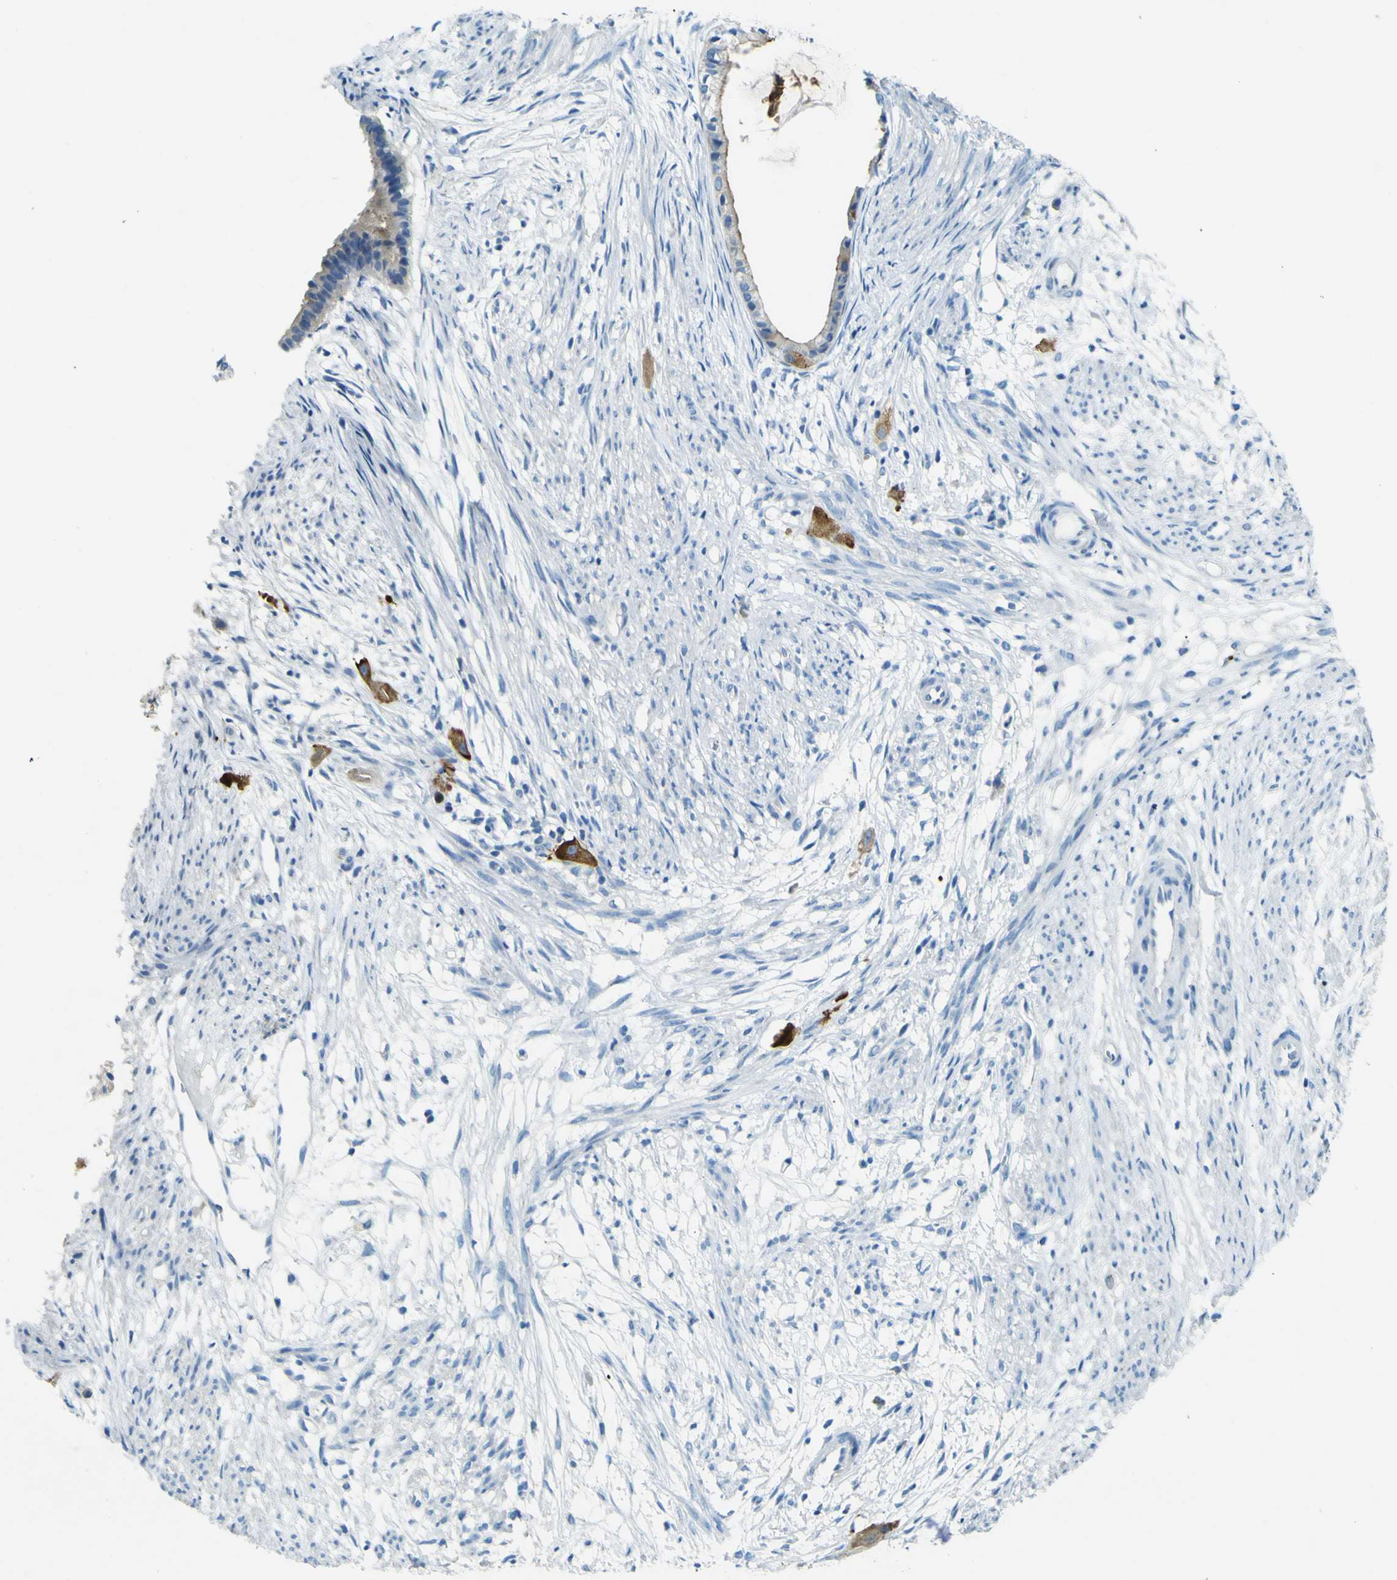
{"staining": {"intensity": "strong", "quantity": "25%-75%", "location": "cytoplasmic/membranous"}, "tissue": "cervical cancer", "cell_type": "Tumor cells", "image_type": "cancer", "snomed": [{"axis": "morphology", "description": "Normal tissue, NOS"}, {"axis": "morphology", "description": "Adenocarcinoma, NOS"}, {"axis": "topography", "description": "Cervix"}, {"axis": "topography", "description": "Endometrium"}], "caption": "High-magnification brightfield microscopy of adenocarcinoma (cervical) stained with DAB (brown) and counterstained with hematoxylin (blue). tumor cells exhibit strong cytoplasmic/membranous positivity is identified in about25%-75% of cells.", "gene": "SORCS1", "patient": {"sex": "female", "age": 86}}